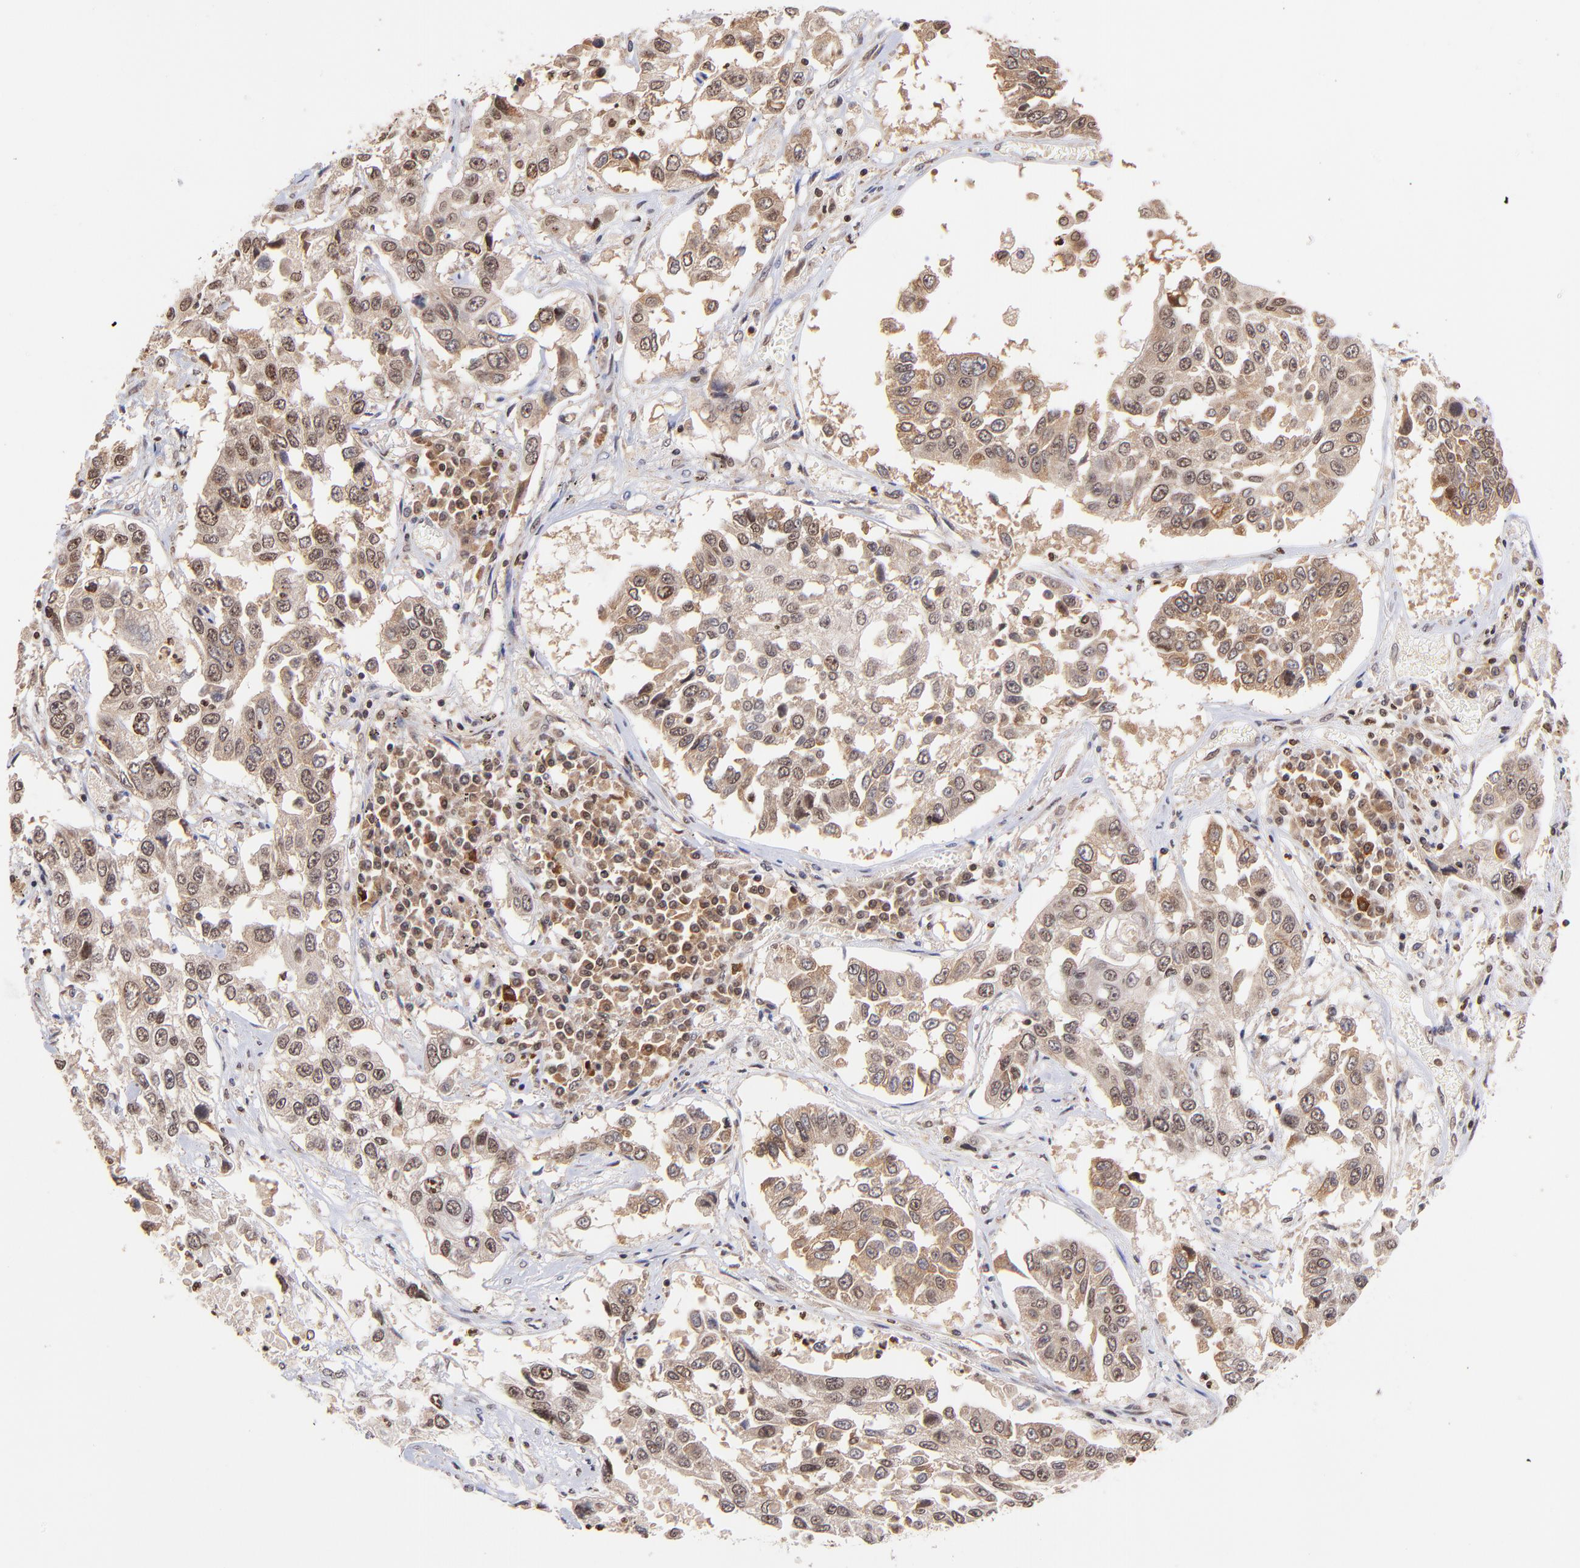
{"staining": {"intensity": "moderate", "quantity": ">75%", "location": "cytoplasmic/membranous,nuclear"}, "tissue": "lung cancer", "cell_type": "Tumor cells", "image_type": "cancer", "snomed": [{"axis": "morphology", "description": "Squamous cell carcinoma, NOS"}, {"axis": "topography", "description": "Lung"}], "caption": "Immunohistochemical staining of human lung cancer (squamous cell carcinoma) displays medium levels of moderate cytoplasmic/membranous and nuclear protein staining in about >75% of tumor cells. The staining was performed using DAB, with brown indicating positive protein expression. Nuclei are stained blue with hematoxylin.", "gene": "WDR25", "patient": {"sex": "male", "age": 71}}